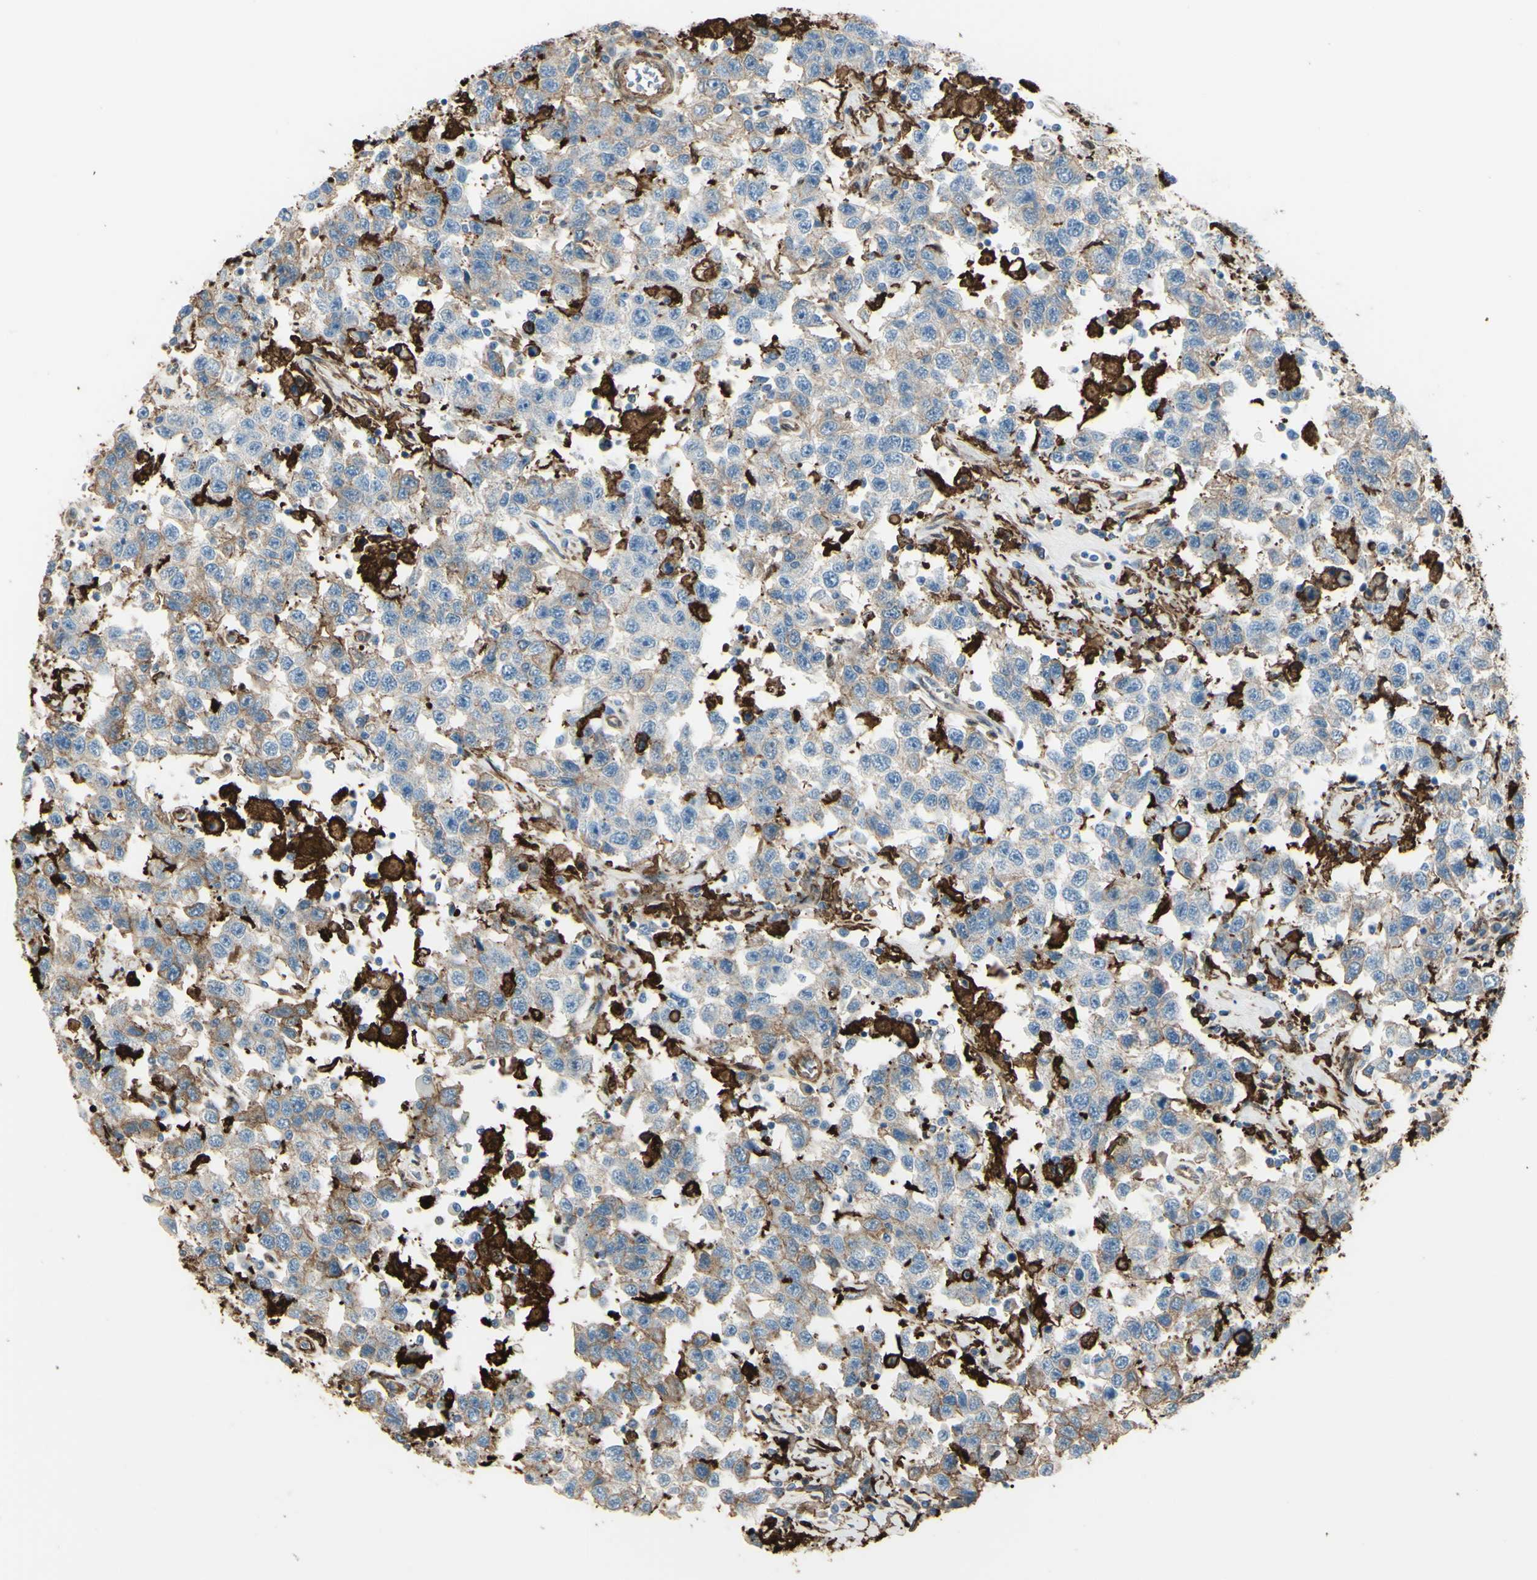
{"staining": {"intensity": "weak", "quantity": ">75%", "location": "cytoplasmic/membranous"}, "tissue": "testis cancer", "cell_type": "Tumor cells", "image_type": "cancer", "snomed": [{"axis": "morphology", "description": "Seminoma, NOS"}, {"axis": "topography", "description": "Testis"}], "caption": "This image reveals seminoma (testis) stained with immunohistochemistry (IHC) to label a protein in brown. The cytoplasmic/membranous of tumor cells show weak positivity for the protein. Nuclei are counter-stained blue.", "gene": "GSN", "patient": {"sex": "male", "age": 41}}